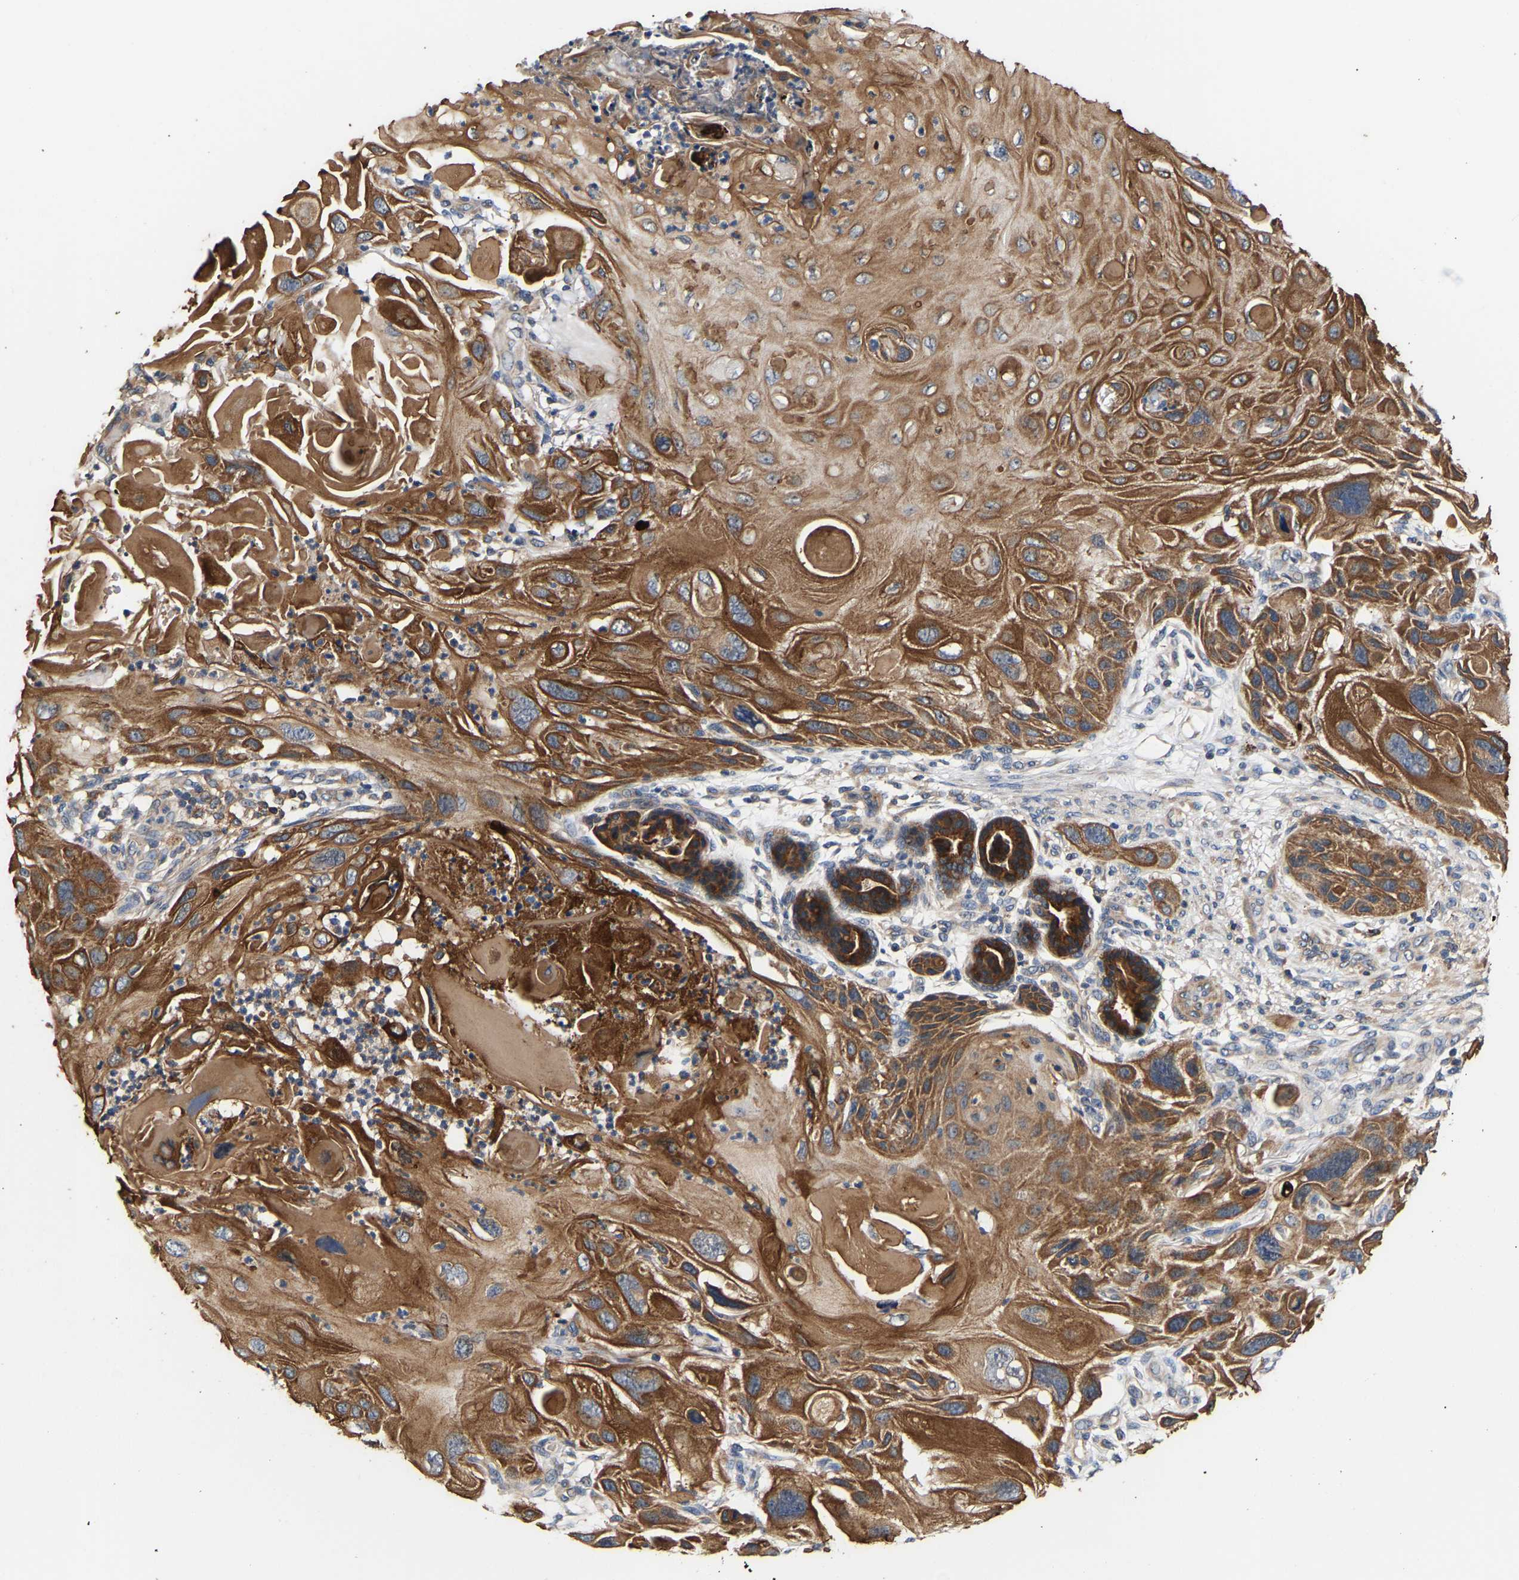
{"staining": {"intensity": "strong", "quantity": ">75%", "location": "cytoplasmic/membranous"}, "tissue": "skin cancer", "cell_type": "Tumor cells", "image_type": "cancer", "snomed": [{"axis": "morphology", "description": "Squamous cell carcinoma, NOS"}, {"axis": "topography", "description": "Skin"}], "caption": "Immunohistochemical staining of skin squamous cell carcinoma reveals high levels of strong cytoplasmic/membranous positivity in about >75% of tumor cells.", "gene": "LRBA", "patient": {"sex": "female", "age": 77}}